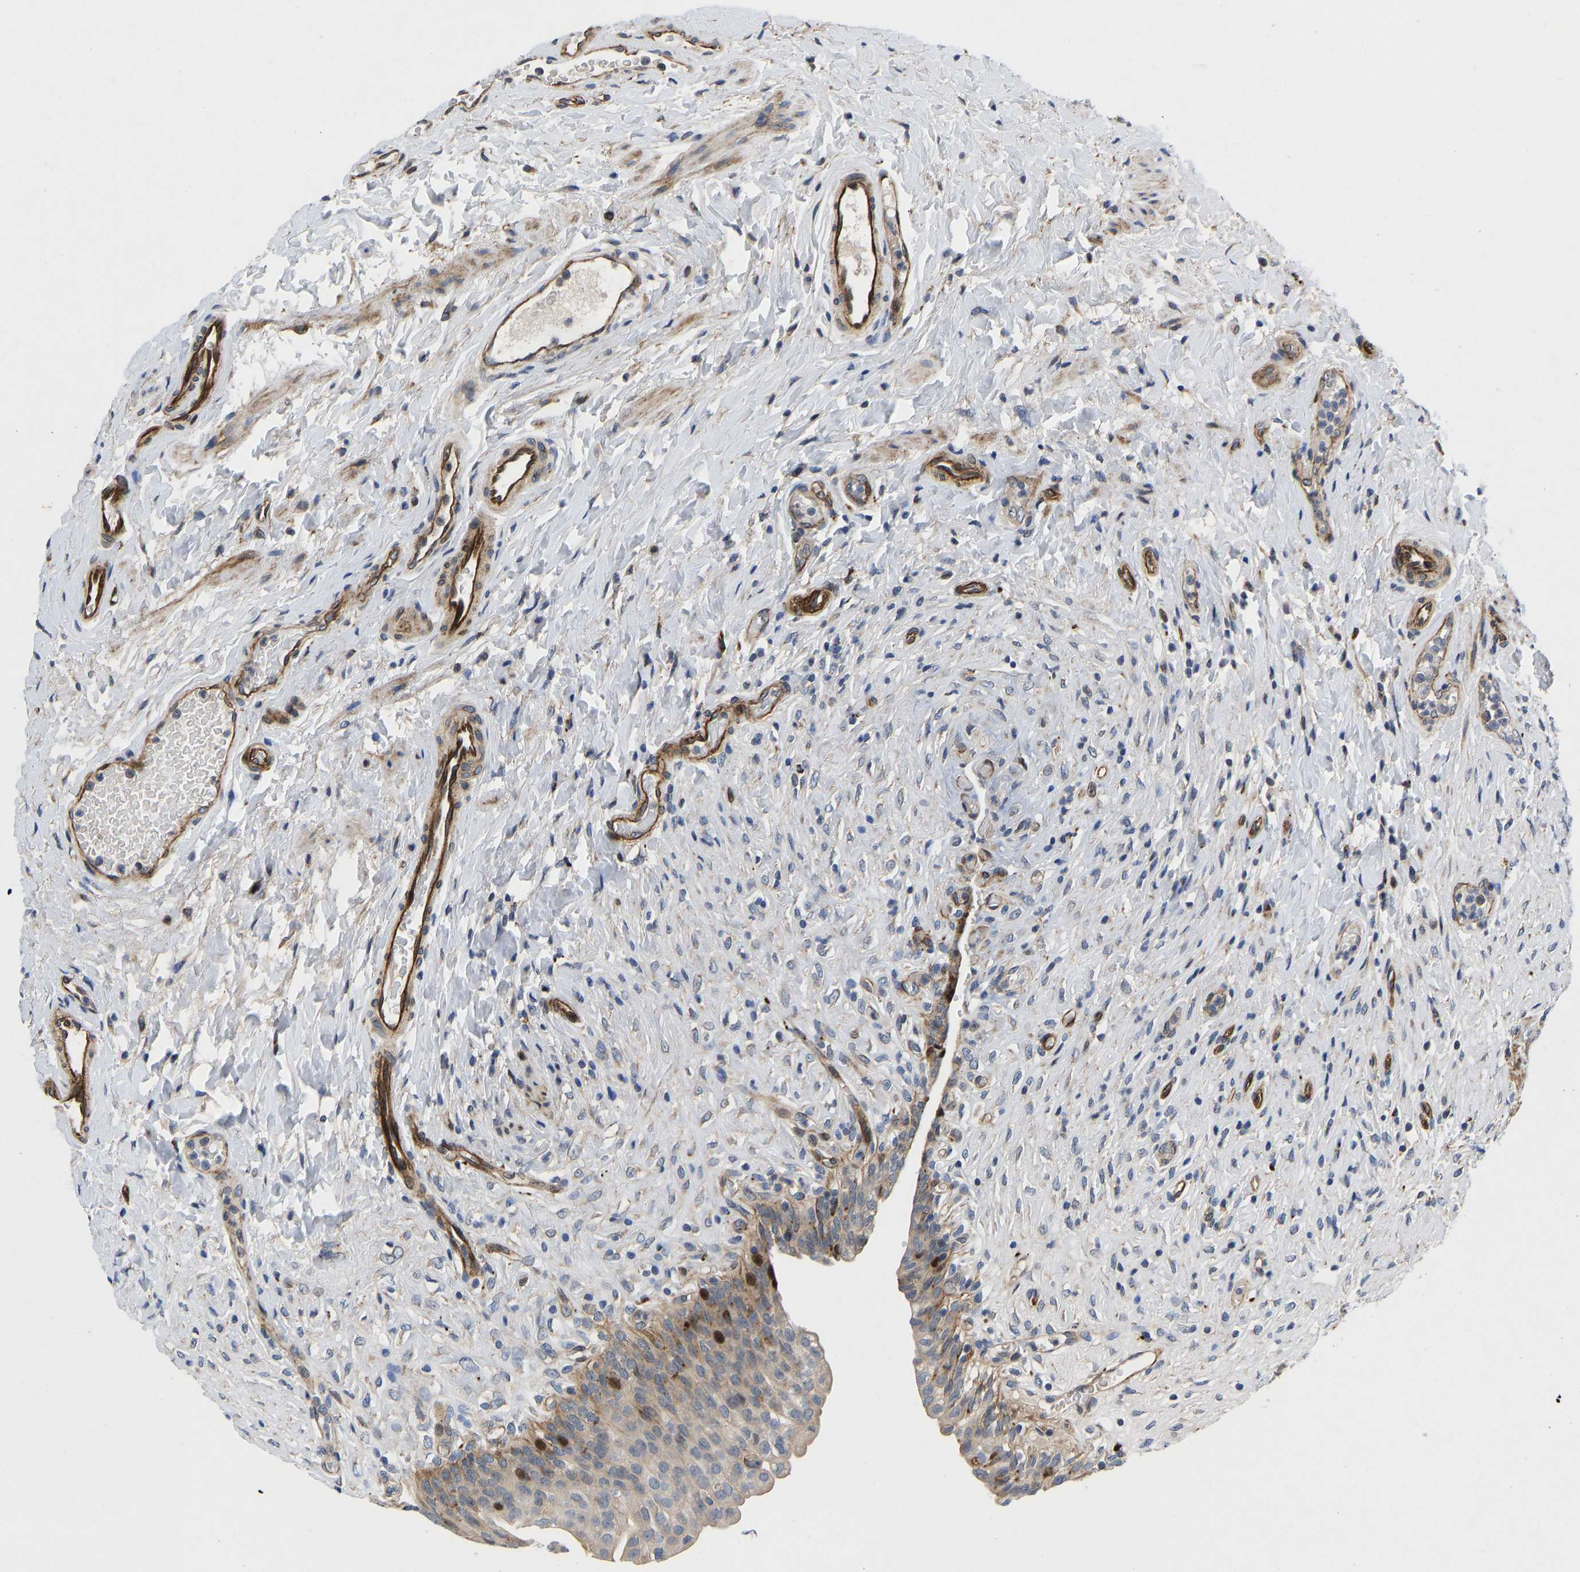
{"staining": {"intensity": "moderate", "quantity": ">75%", "location": "cytoplasmic/membranous,nuclear"}, "tissue": "urinary bladder", "cell_type": "Urothelial cells", "image_type": "normal", "snomed": [{"axis": "morphology", "description": "Urothelial carcinoma, High grade"}, {"axis": "topography", "description": "Urinary bladder"}], "caption": "Urinary bladder stained for a protein displays moderate cytoplasmic/membranous,nuclear positivity in urothelial cells. (DAB (3,3'-diaminobenzidine) IHC, brown staining for protein, blue staining for nuclei).", "gene": "TMEM38B", "patient": {"sex": "male", "age": 46}}